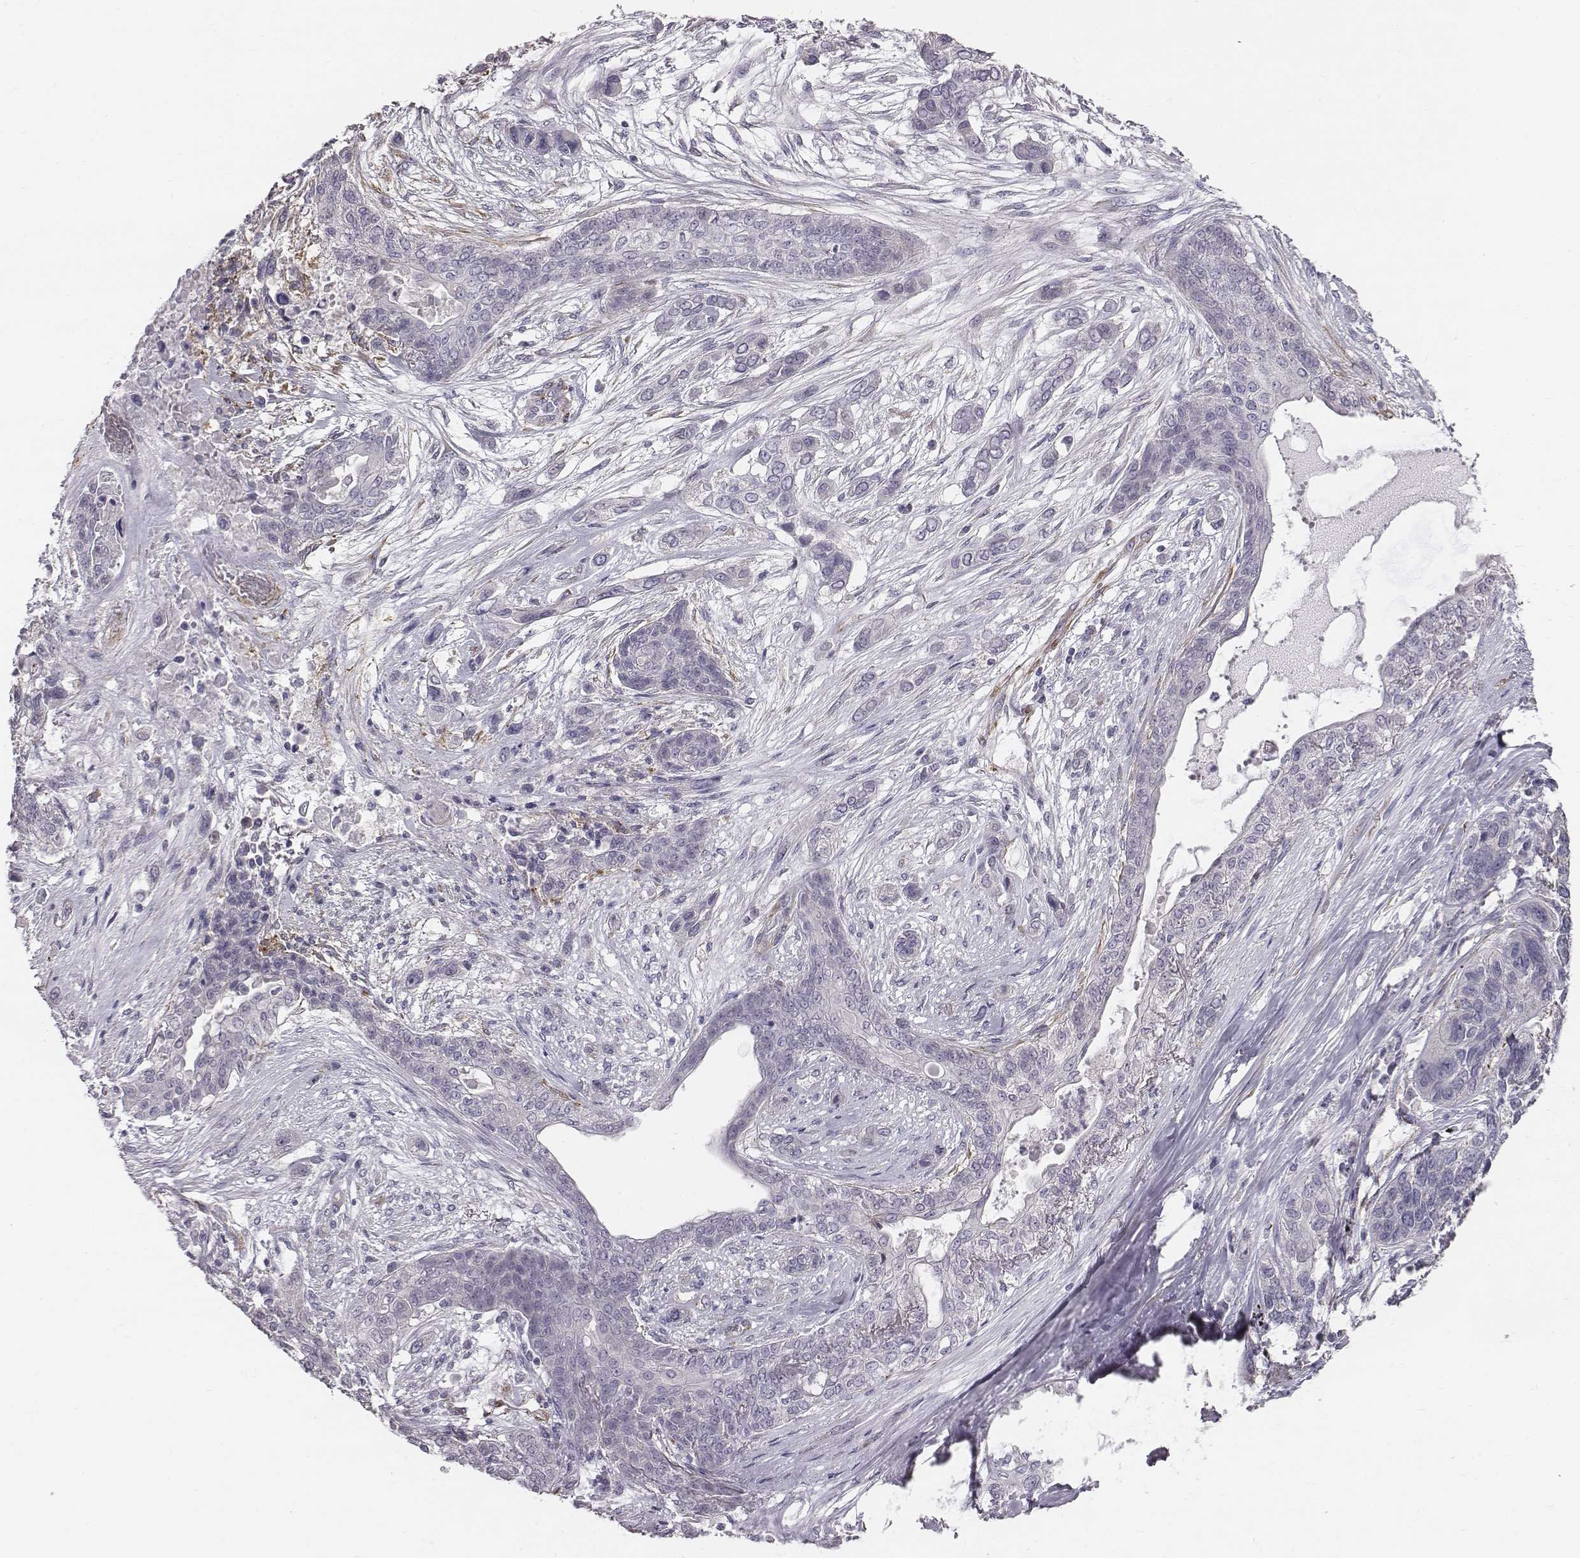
{"staining": {"intensity": "negative", "quantity": "none", "location": "none"}, "tissue": "lung cancer", "cell_type": "Tumor cells", "image_type": "cancer", "snomed": [{"axis": "morphology", "description": "Squamous cell carcinoma, NOS"}, {"axis": "topography", "description": "Lung"}], "caption": "IHC of human lung cancer demonstrates no staining in tumor cells.", "gene": "PRKCZ", "patient": {"sex": "female", "age": 70}}